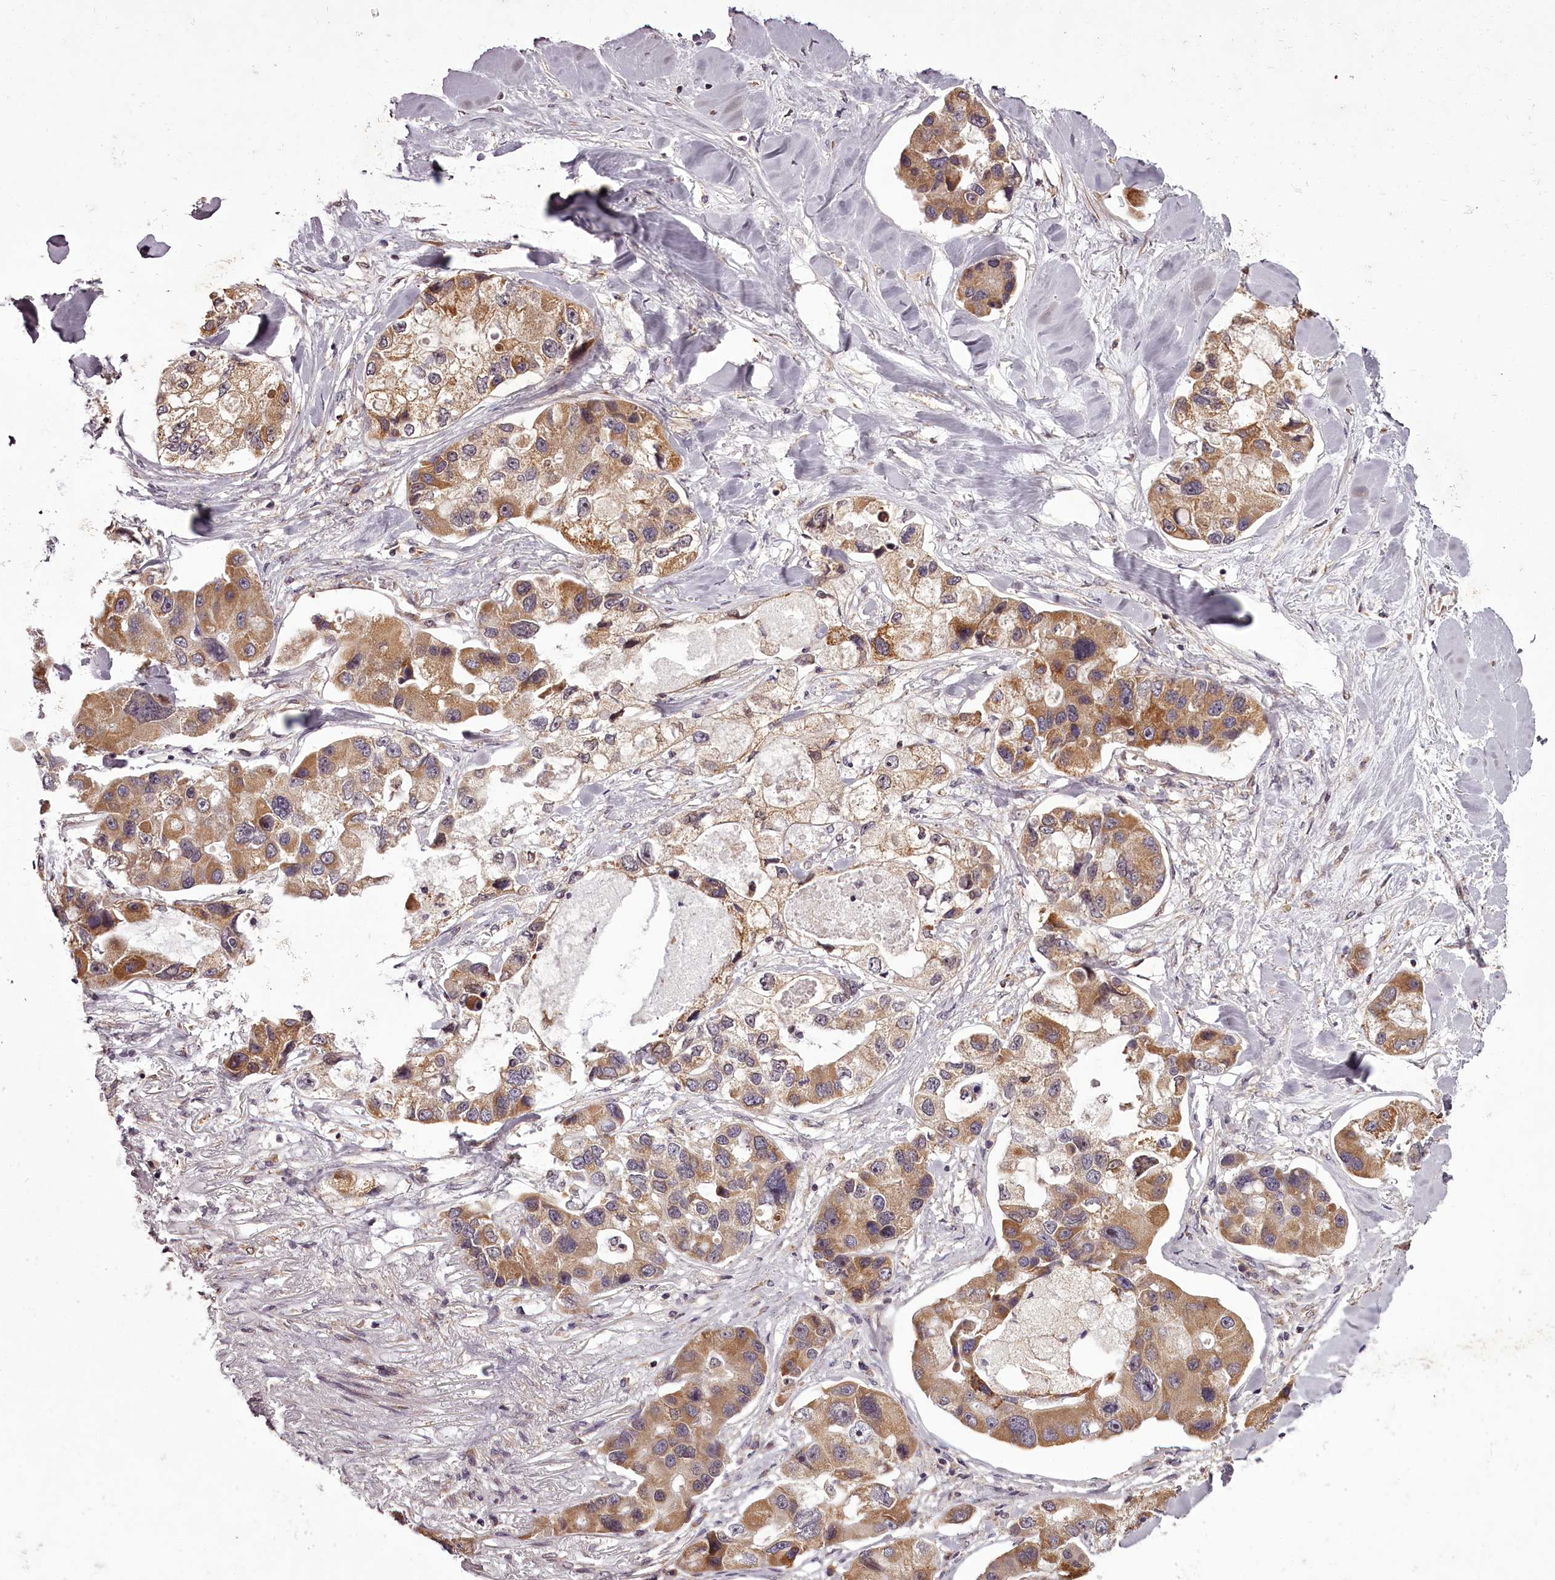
{"staining": {"intensity": "moderate", "quantity": ">75%", "location": "cytoplasmic/membranous"}, "tissue": "lung cancer", "cell_type": "Tumor cells", "image_type": "cancer", "snomed": [{"axis": "morphology", "description": "Adenocarcinoma, NOS"}, {"axis": "topography", "description": "Lung"}], "caption": "Protein staining of lung adenocarcinoma tissue demonstrates moderate cytoplasmic/membranous staining in approximately >75% of tumor cells. The protein is stained brown, and the nuclei are stained in blue (DAB IHC with brightfield microscopy, high magnification).", "gene": "CCDC92", "patient": {"sex": "female", "age": 54}}